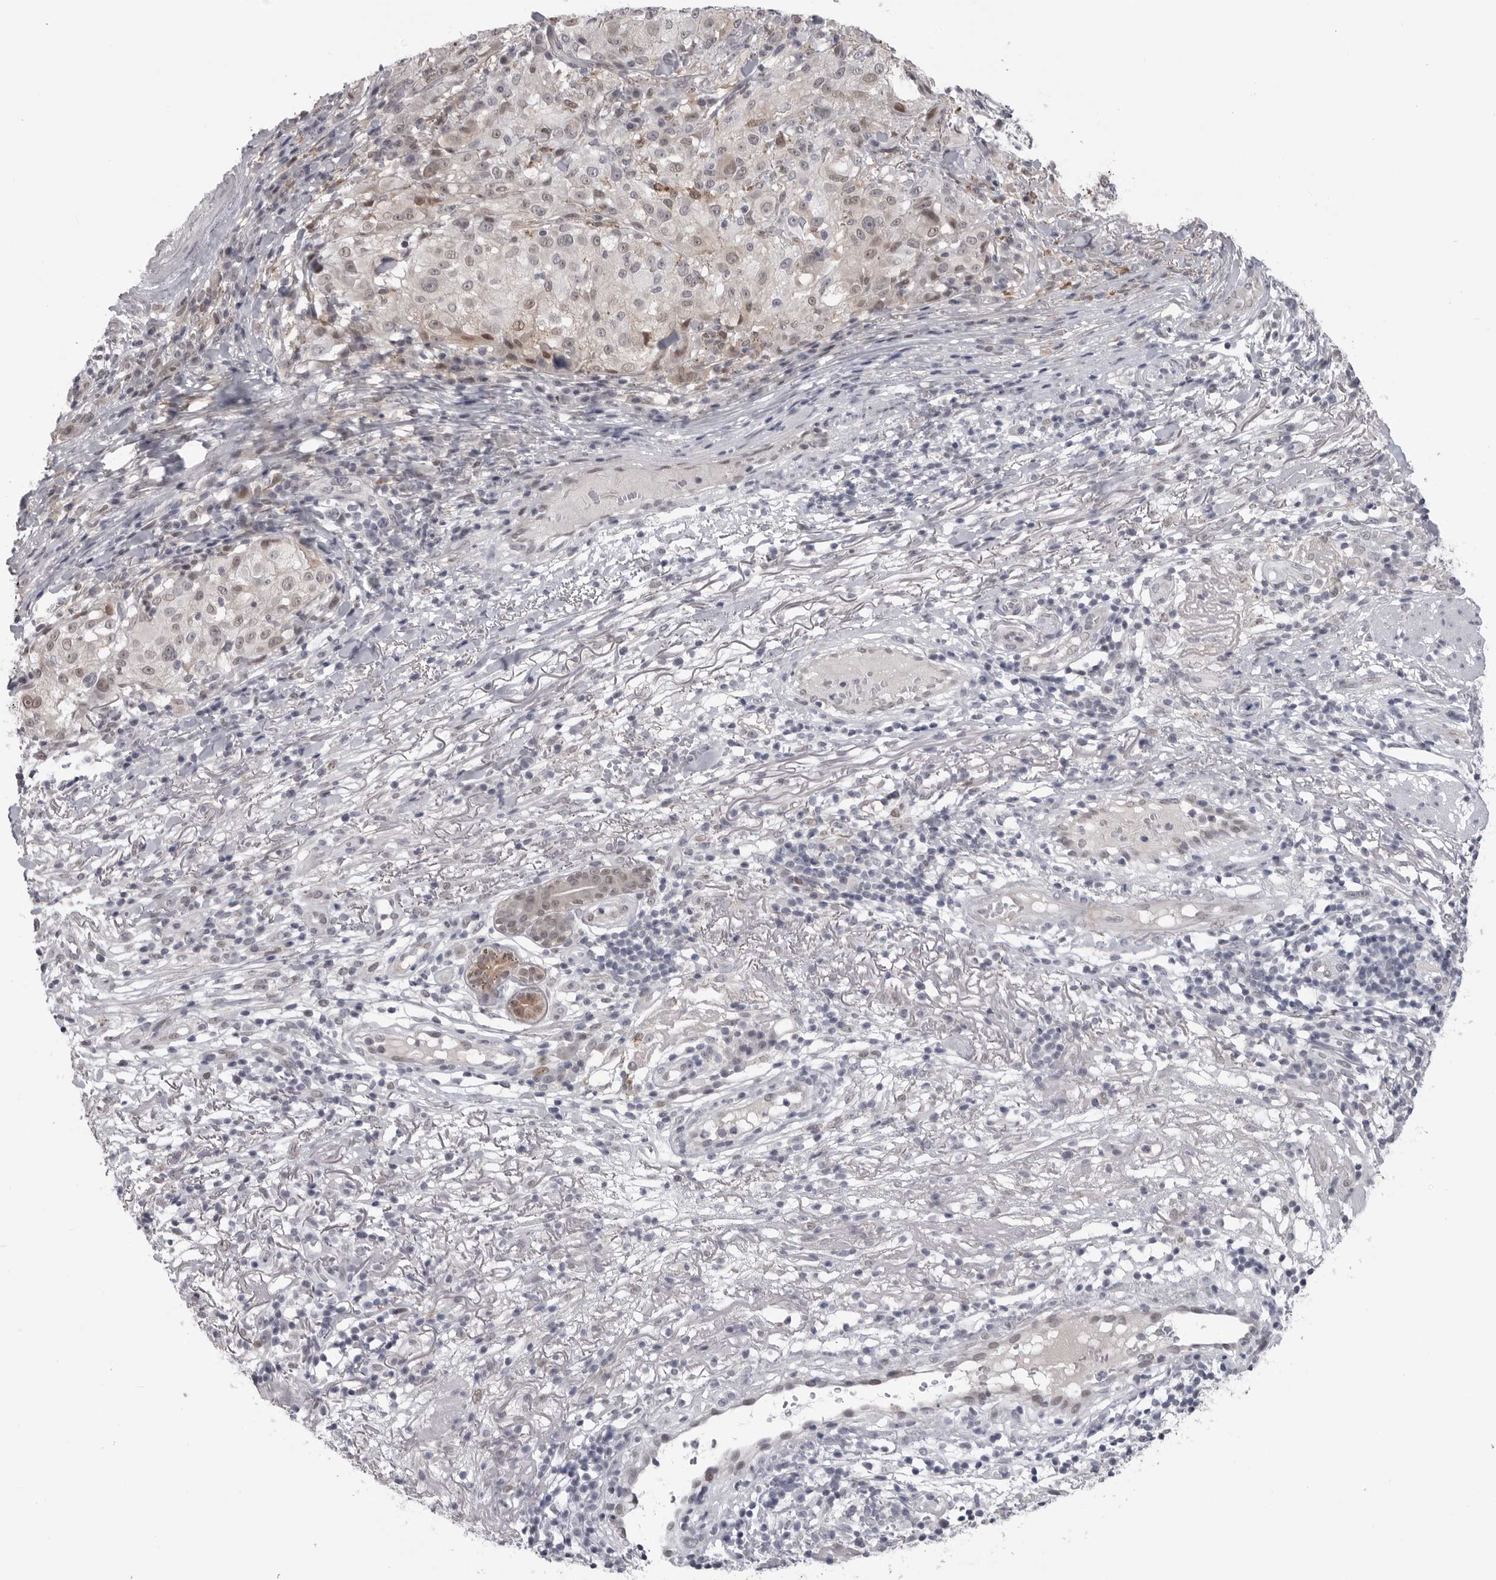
{"staining": {"intensity": "weak", "quantity": "<25%", "location": "nuclear"}, "tissue": "melanoma", "cell_type": "Tumor cells", "image_type": "cancer", "snomed": [{"axis": "morphology", "description": "Necrosis, NOS"}, {"axis": "morphology", "description": "Malignant melanoma, NOS"}, {"axis": "topography", "description": "Skin"}], "caption": "This image is of melanoma stained with immunohistochemistry to label a protein in brown with the nuclei are counter-stained blue. There is no staining in tumor cells.", "gene": "PNPO", "patient": {"sex": "female", "age": 87}}